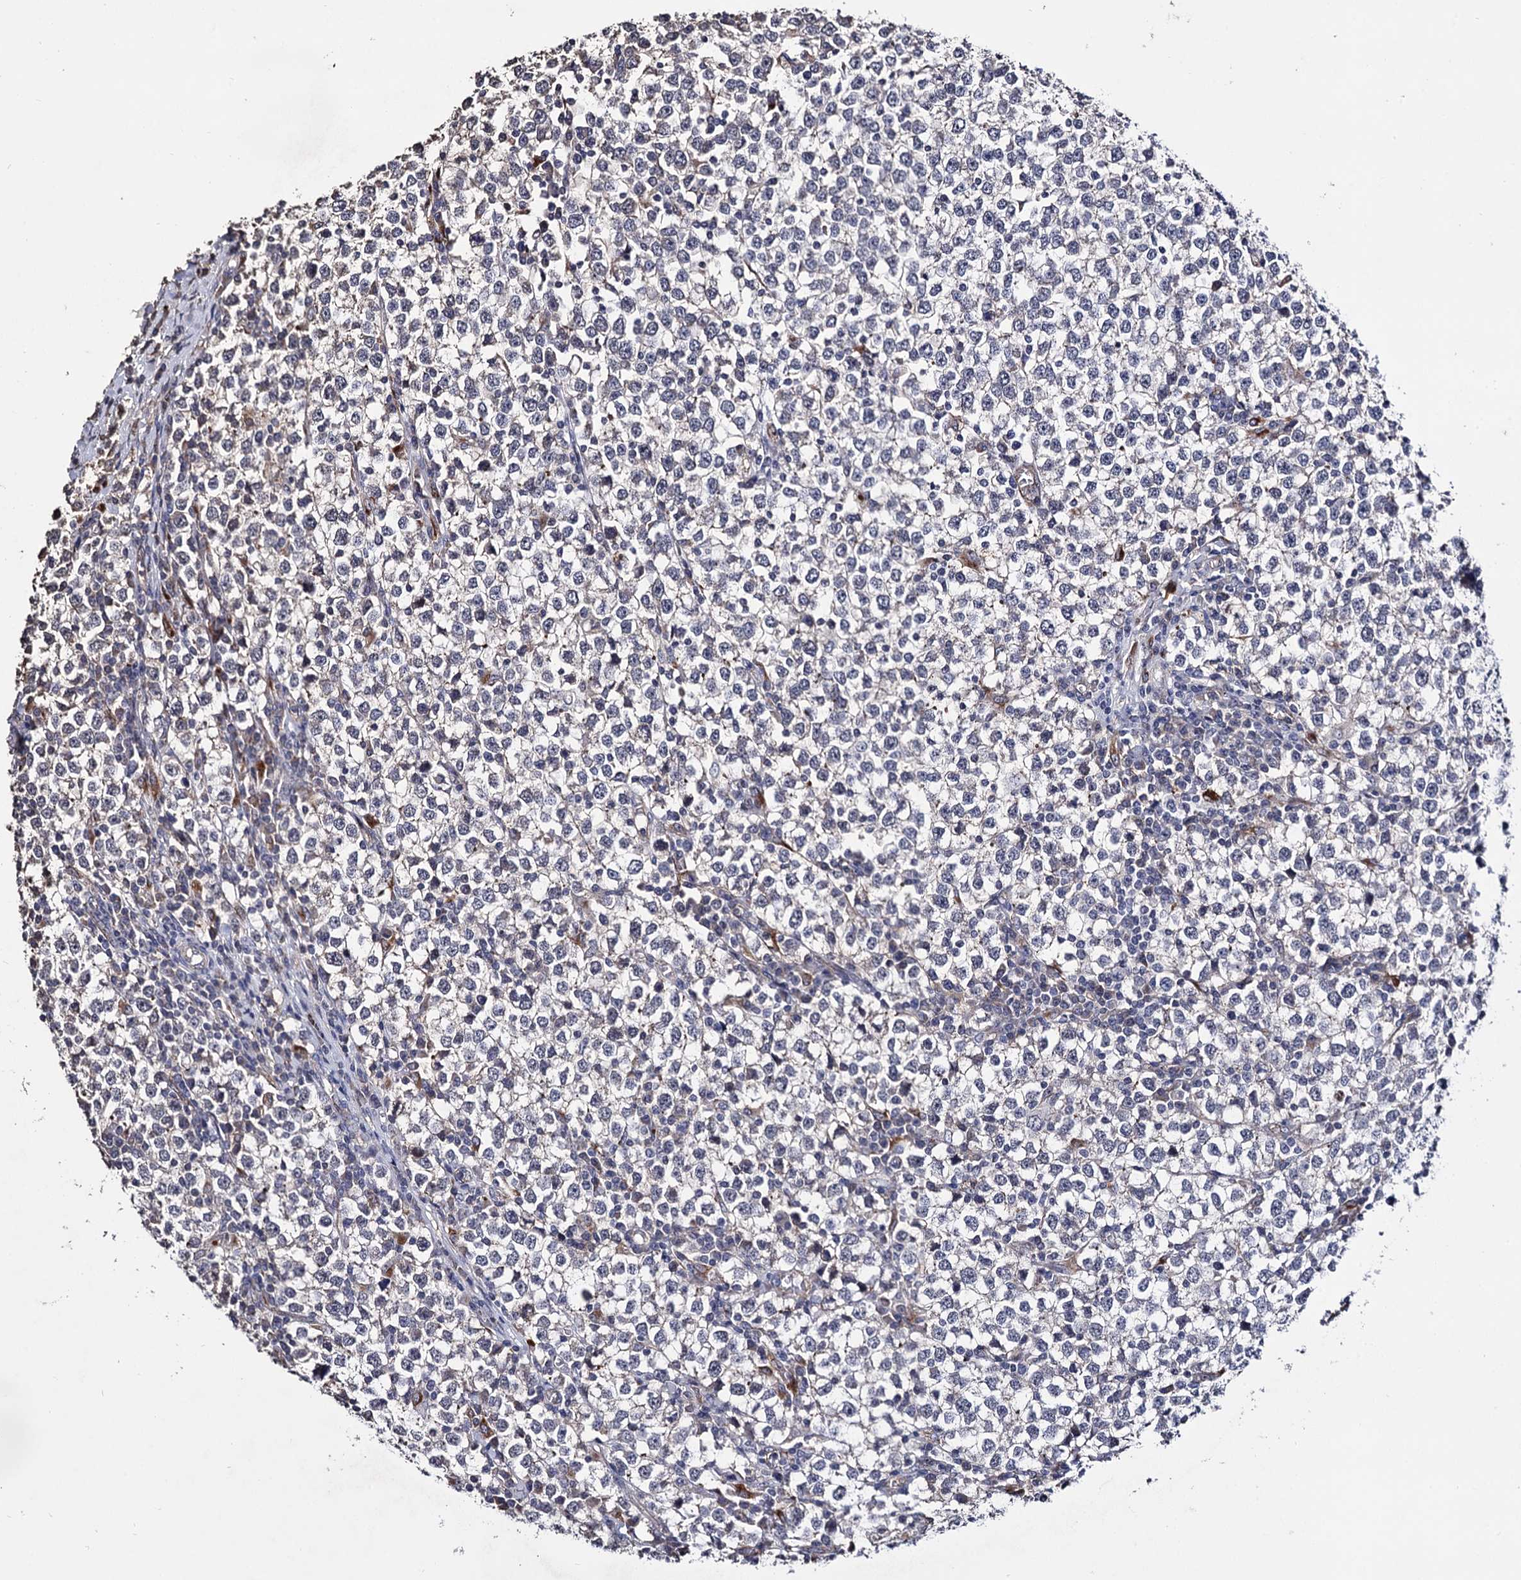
{"staining": {"intensity": "negative", "quantity": "none", "location": "none"}, "tissue": "testis cancer", "cell_type": "Tumor cells", "image_type": "cancer", "snomed": [{"axis": "morphology", "description": "Seminoma, NOS"}, {"axis": "topography", "description": "Testis"}], "caption": "There is no significant expression in tumor cells of testis cancer (seminoma). (Brightfield microscopy of DAB immunohistochemistry at high magnification).", "gene": "MICAL2", "patient": {"sex": "male", "age": 65}}